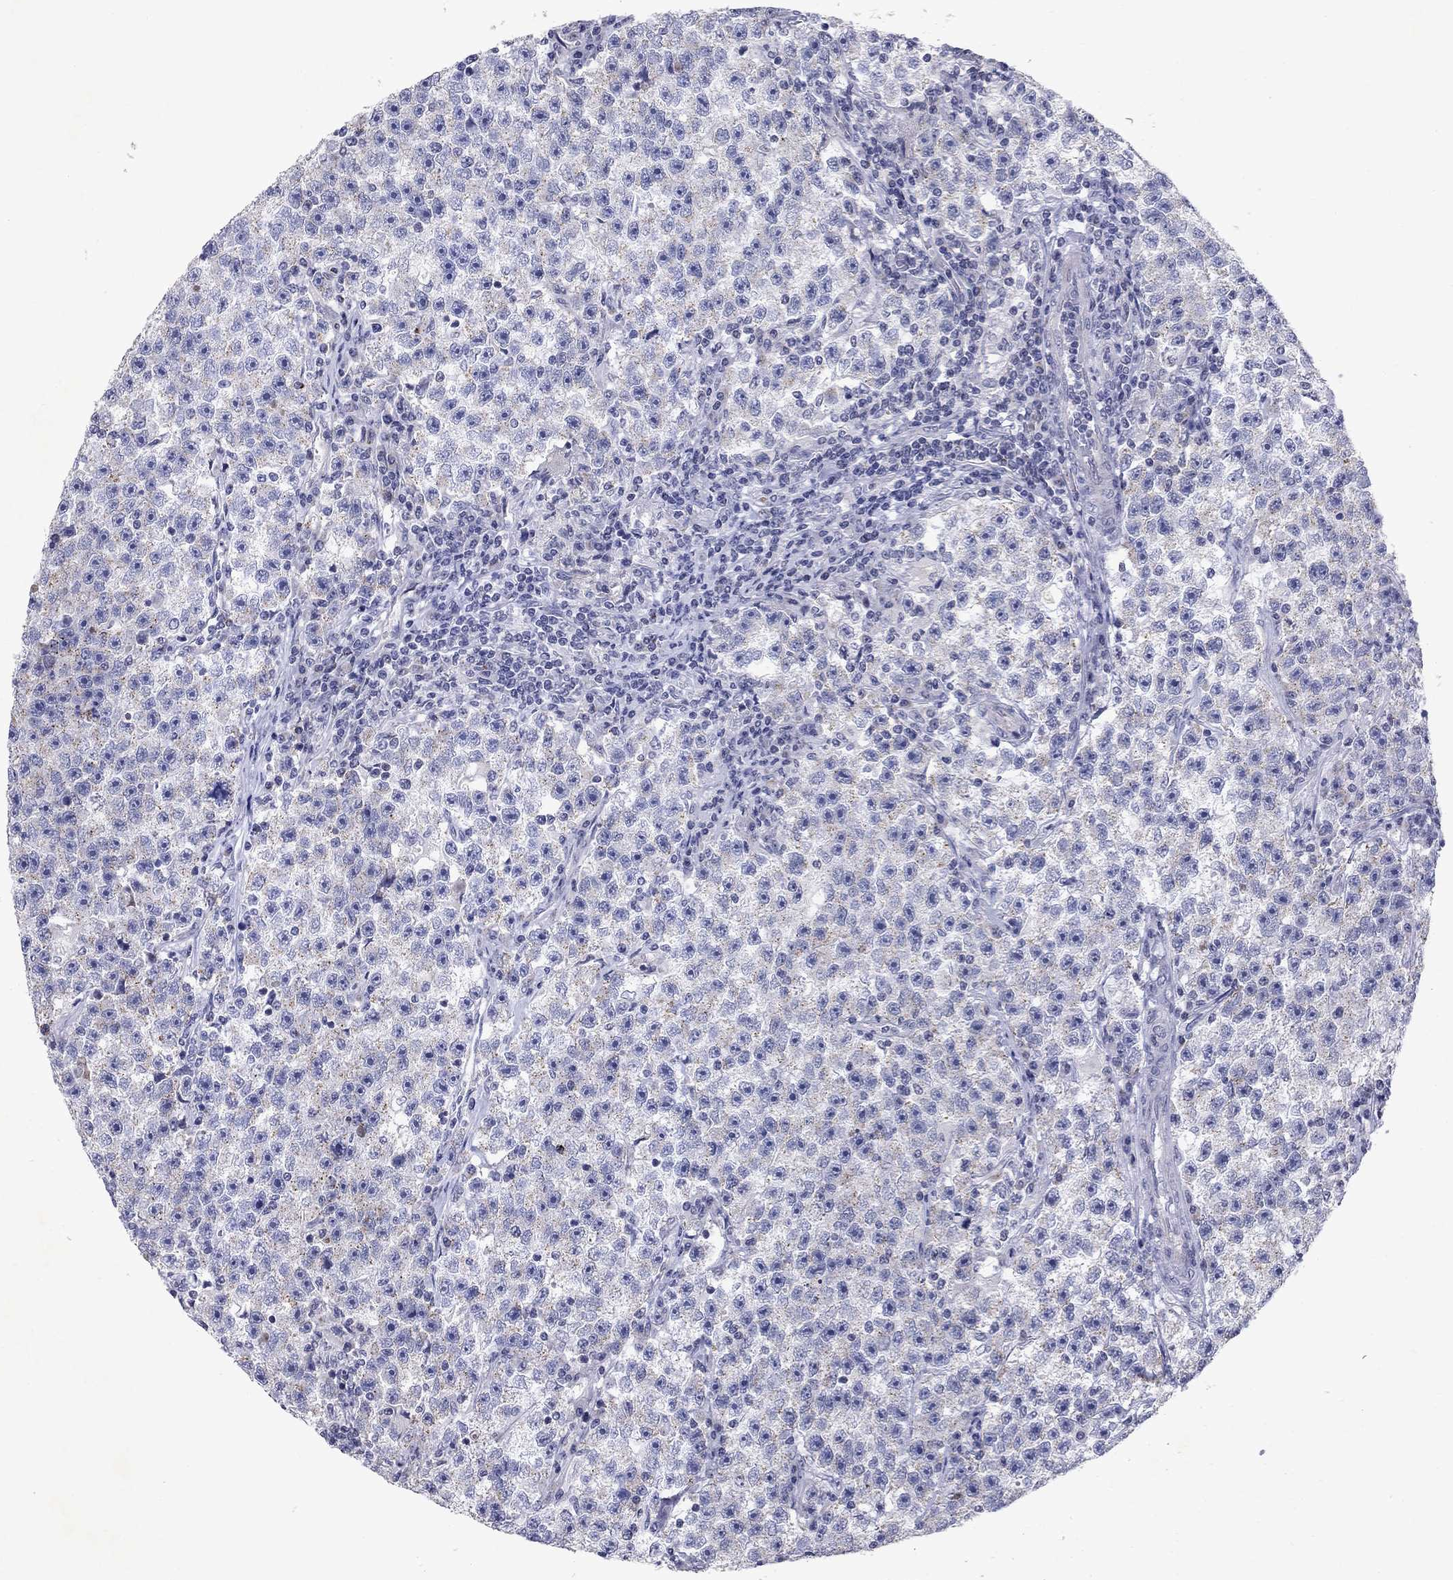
{"staining": {"intensity": "negative", "quantity": "none", "location": "none"}, "tissue": "testis cancer", "cell_type": "Tumor cells", "image_type": "cancer", "snomed": [{"axis": "morphology", "description": "Seminoma, NOS"}, {"axis": "topography", "description": "Testis"}], "caption": "The image displays no staining of tumor cells in seminoma (testis).", "gene": "CLIC6", "patient": {"sex": "male", "age": 22}}